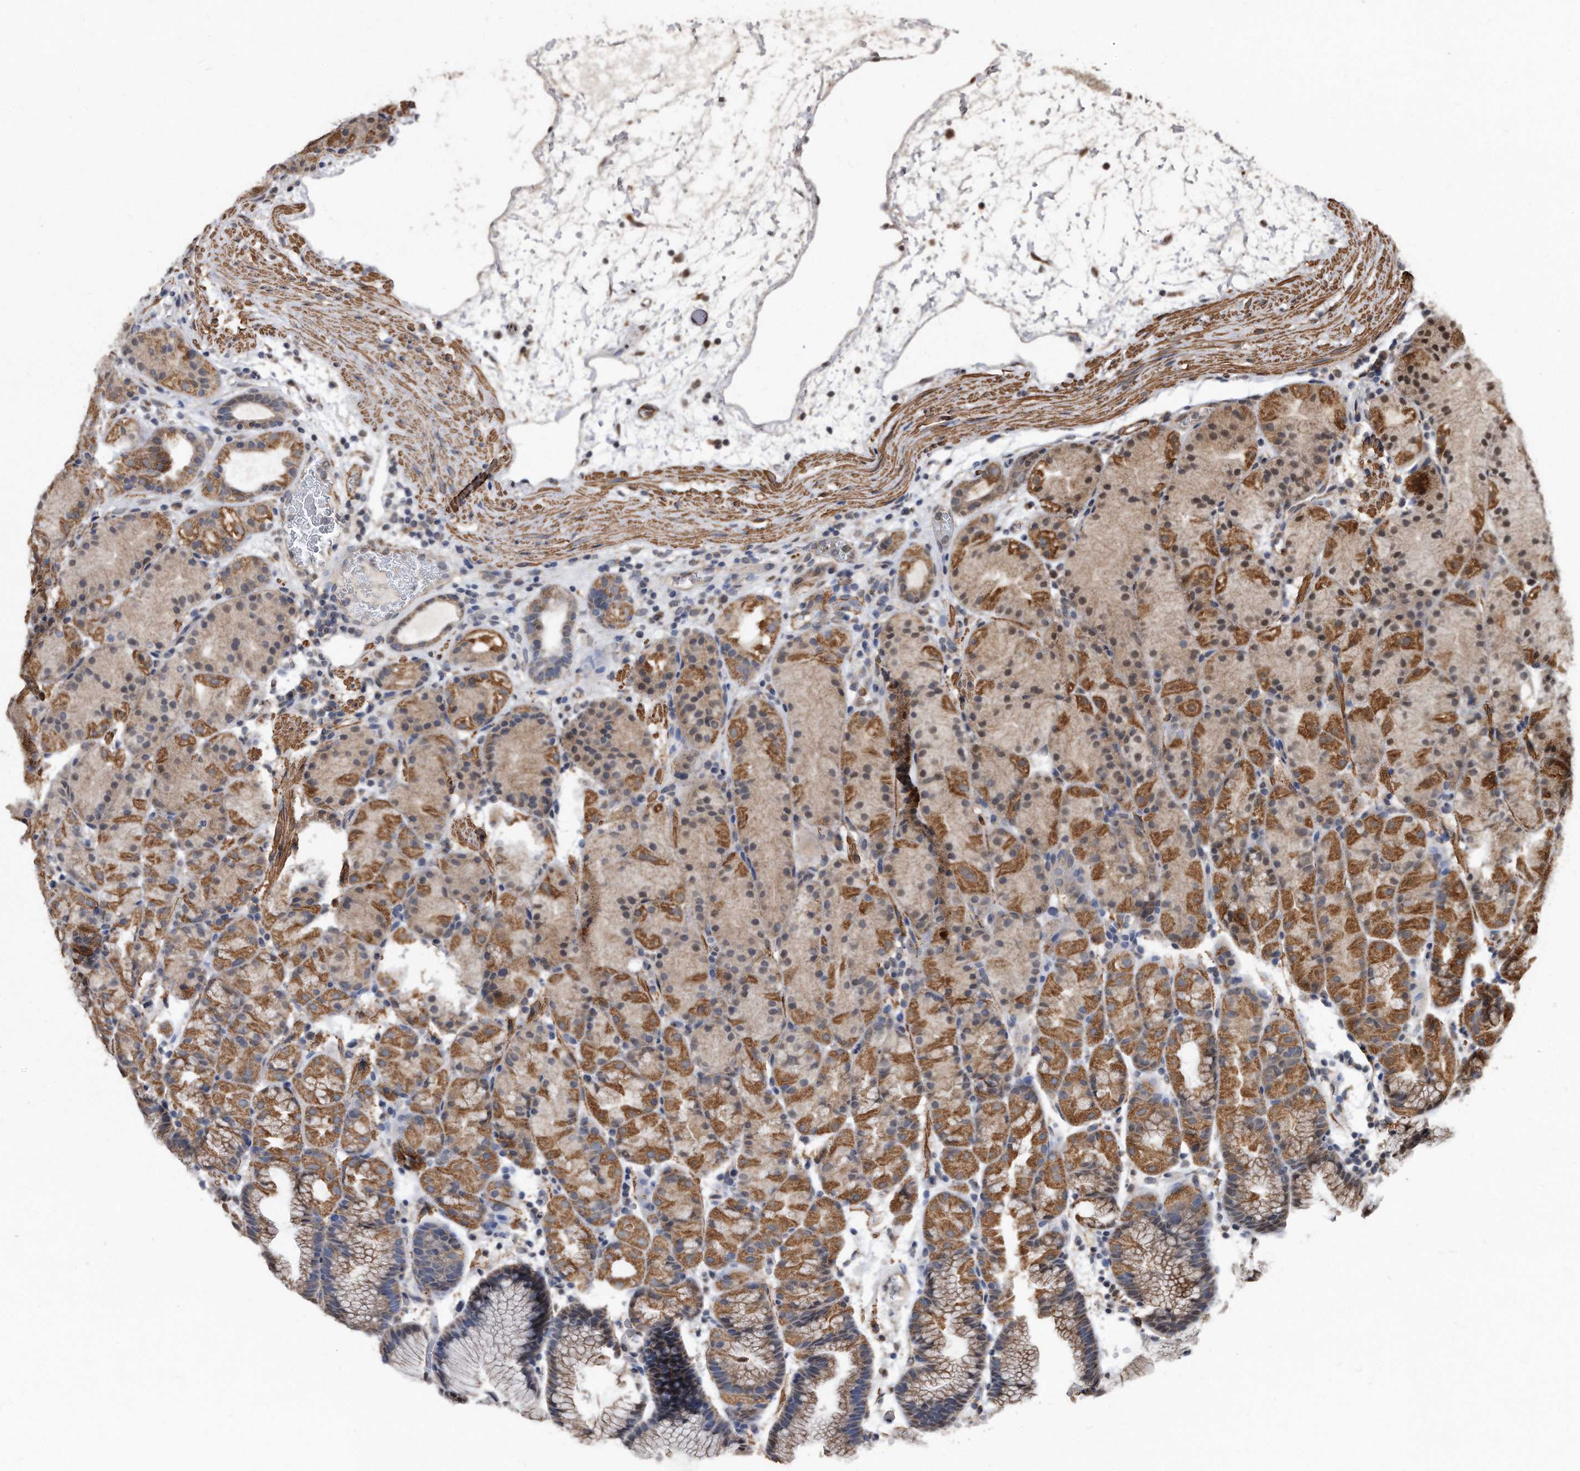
{"staining": {"intensity": "strong", "quantity": "25%-75%", "location": "cytoplasmic/membranous"}, "tissue": "stomach", "cell_type": "Glandular cells", "image_type": "normal", "snomed": [{"axis": "morphology", "description": "Normal tissue, NOS"}, {"axis": "topography", "description": "Stomach, upper"}], "caption": "Immunohistochemical staining of normal human stomach displays high levels of strong cytoplasmic/membranous staining in about 25%-75% of glandular cells. Immunohistochemistry (ihc) stains the protein of interest in brown and the nuclei are stained blue.", "gene": "DUSP22", "patient": {"sex": "male", "age": 48}}